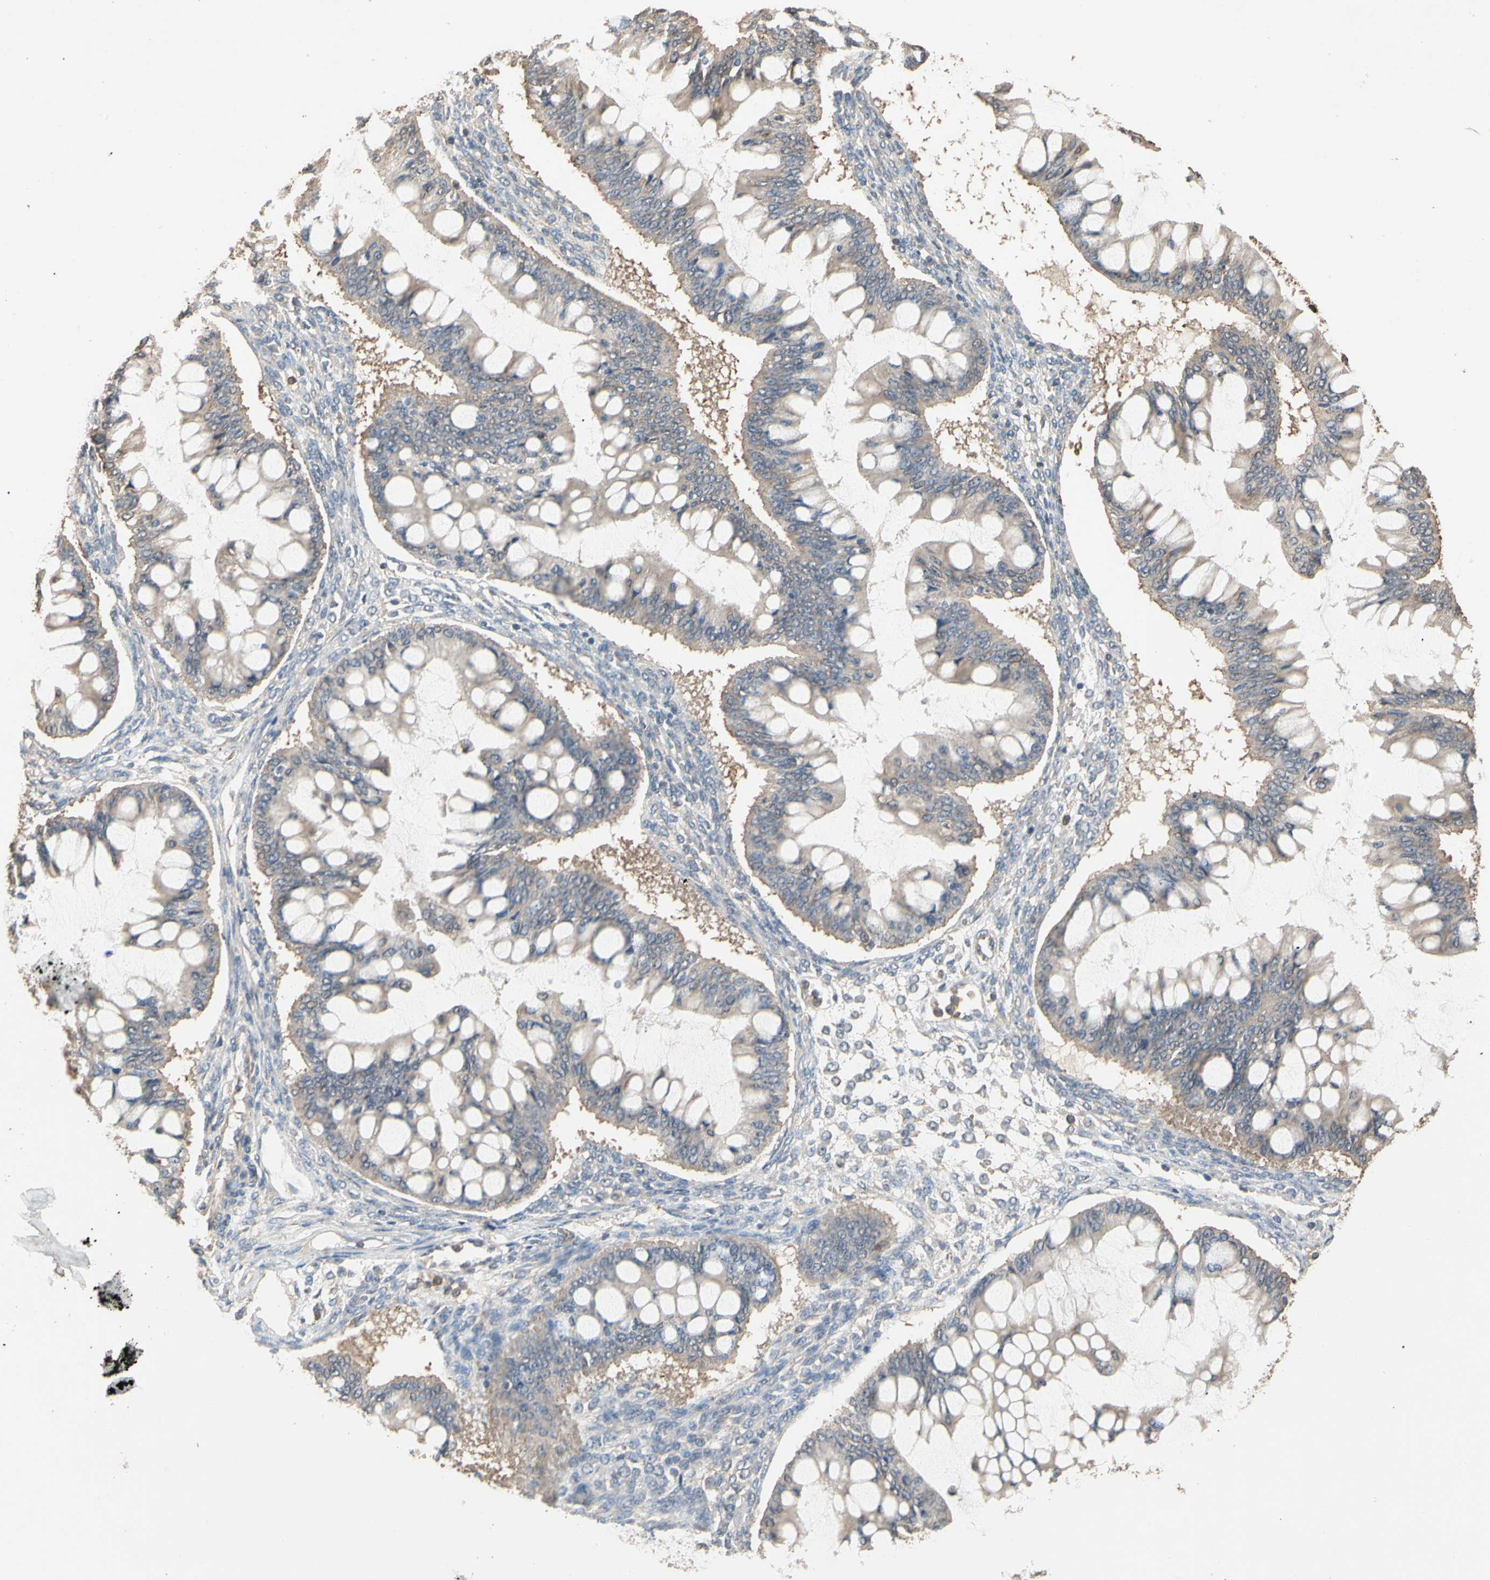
{"staining": {"intensity": "weak", "quantity": ">75%", "location": "cytoplasmic/membranous"}, "tissue": "ovarian cancer", "cell_type": "Tumor cells", "image_type": "cancer", "snomed": [{"axis": "morphology", "description": "Cystadenocarcinoma, mucinous, NOS"}, {"axis": "topography", "description": "Ovary"}], "caption": "Protein staining exhibits weak cytoplasmic/membranous staining in about >75% of tumor cells in mucinous cystadenocarcinoma (ovarian). Nuclei are stained in blue.", "gene": "MAP3K10", "patient": {"sex": "female", "age": 73}}